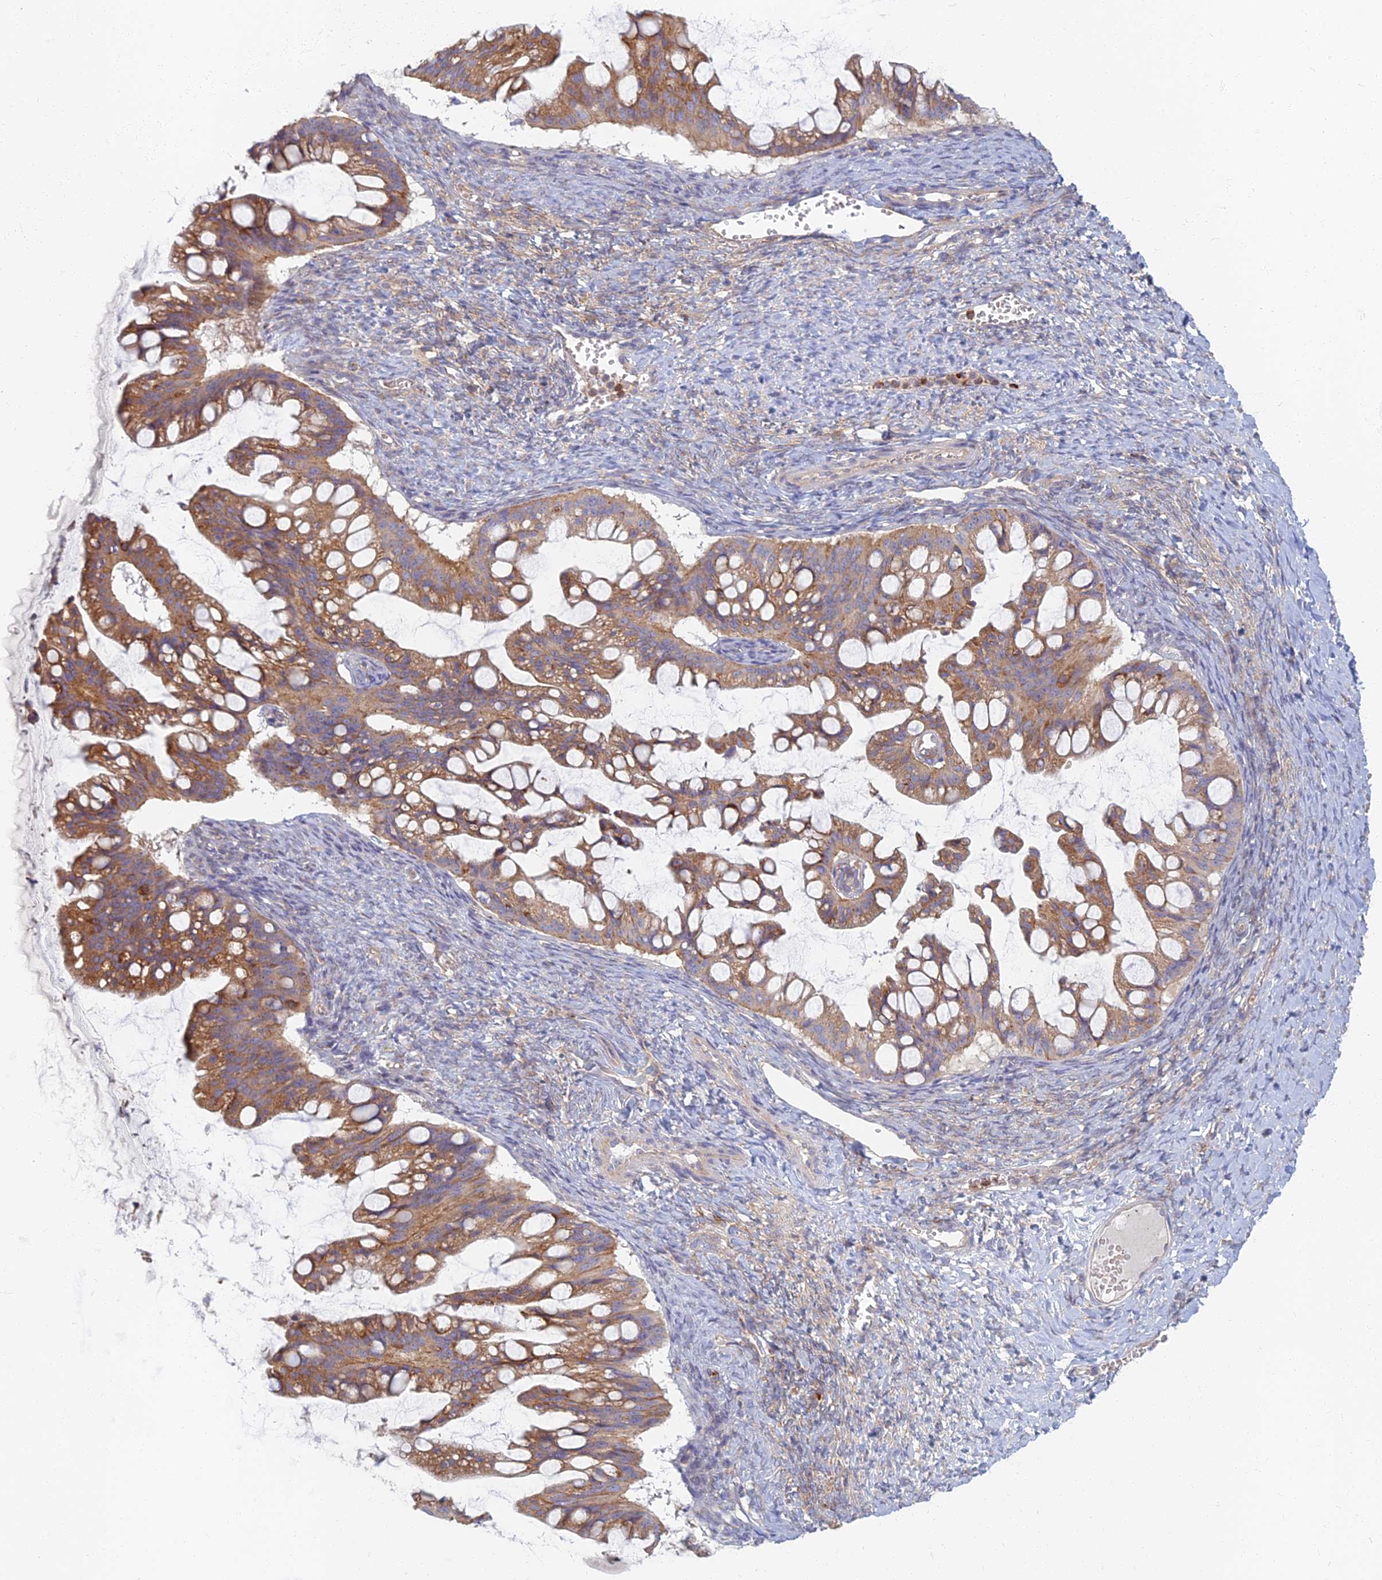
{"staining": {"intensity": "moderate", "quantity": ">75%", "location": "cytoplasmic/membranous"}, "tissue": "ovarian cancer", "cell_type": "Tumor cells", "image_type": "cancer", "snomed": [{"axis": "morphology", "description": "Cystadenocarcinoma, mucinous, NOS"}, {"axis": "topography", "description": "Ovary"}], "caption": "Ovarian mucinous cystadenocarcinoma stained for a protein (brown) reveals moderate cytoplasmic/membranous positive staining in approximately >75% of tumor cells.", "gene": "PROX2", "patient": {"sex": "female", "age": 73}}